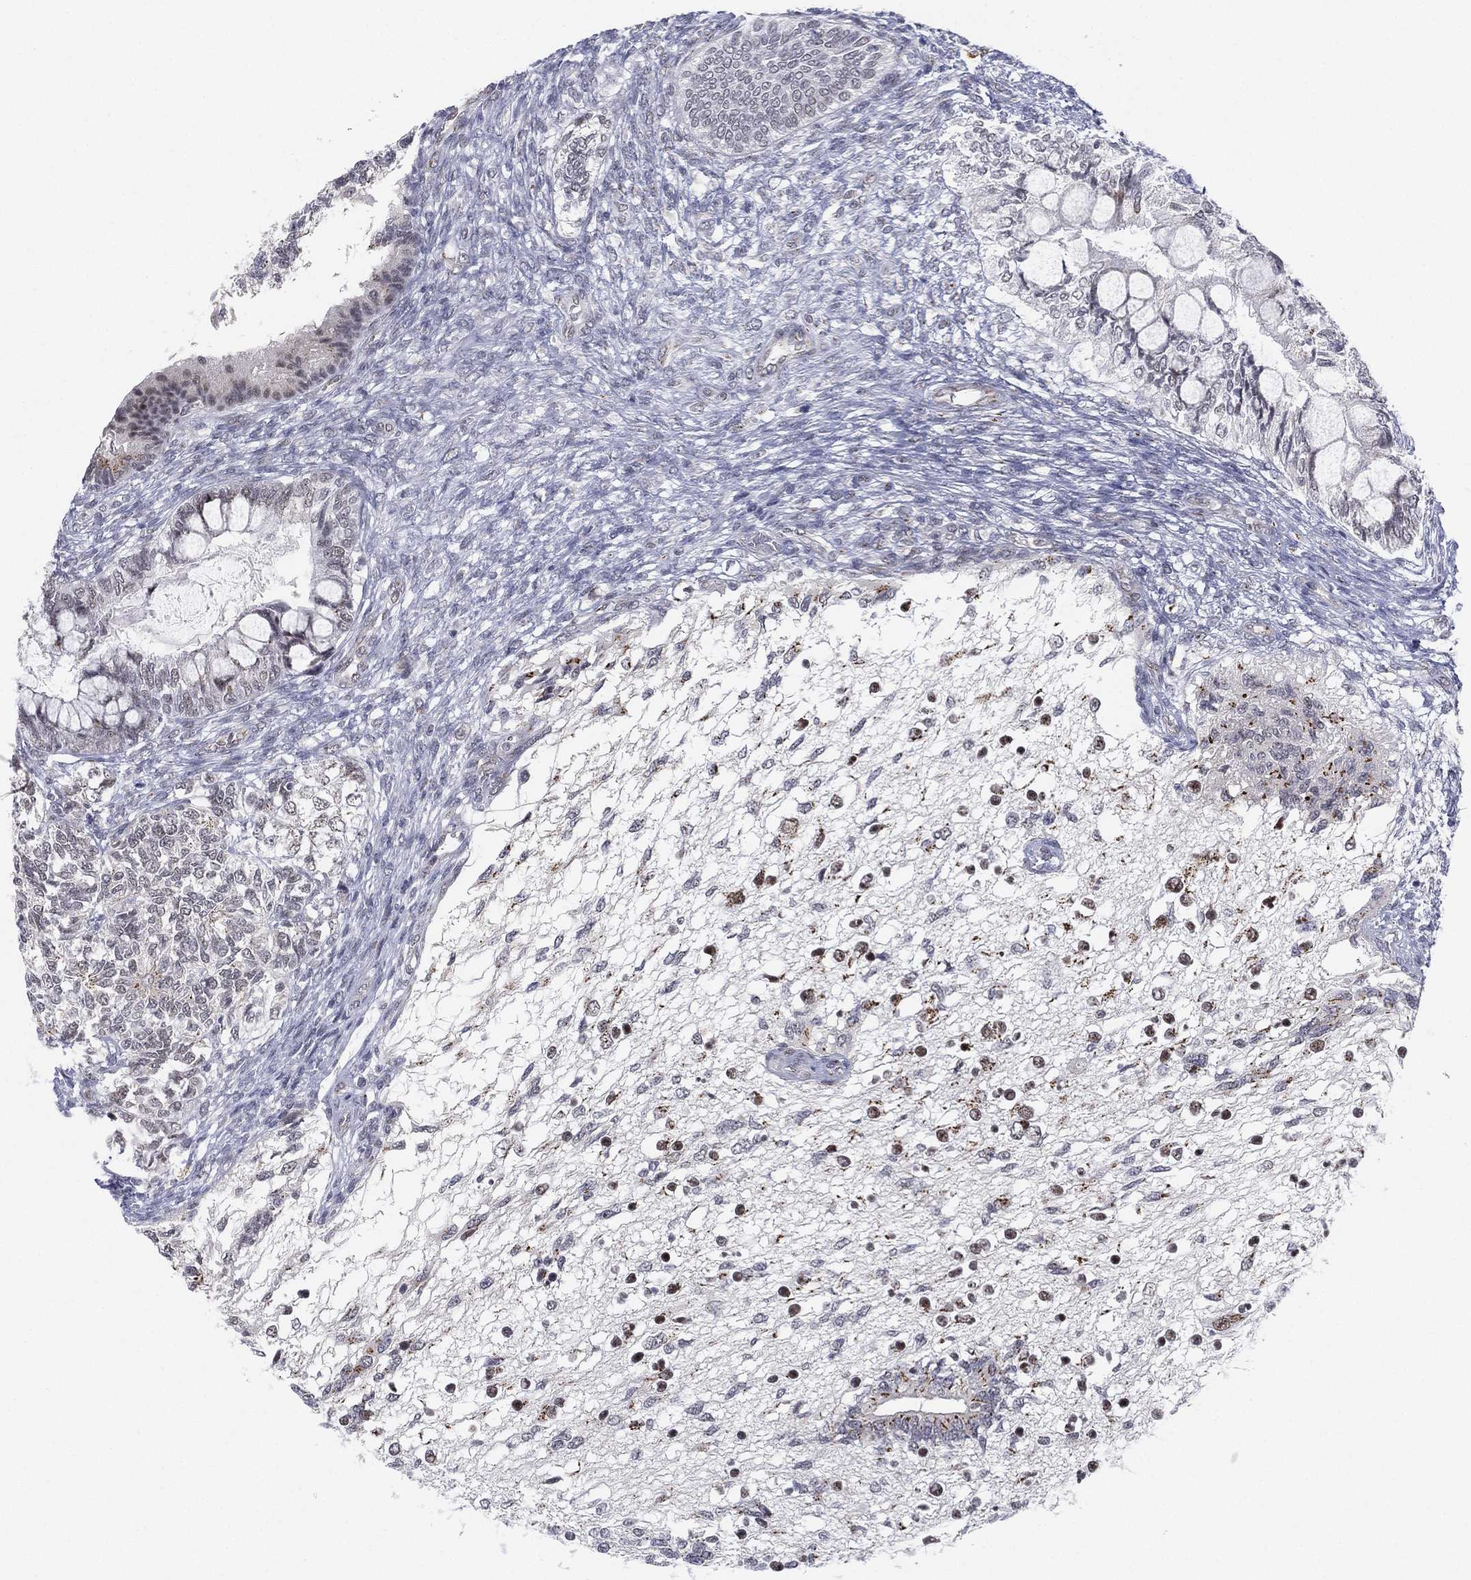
{"staining": {"intensity": "moderate", "quantity": "<25%", "location": "nuclear"}, "tissue": "testis cancer", "cell_type": "Tumor cells", "image_type": "cancer", "snomed": [{"axis": "morphology", "description": "Seminoma, NOS"}, {"axis": "morphology", "description": "Carcinoma, Embryonal, NOS"}, {"axis": "topography", "description": "Testis"}], "caption": "Immunohistochemical staining of testis cancer (seminoma) displays low levels of moderate nuclear protein expression in approximately <25% of tumor cells. (DAB IHC, brown staining for protein, blue staining for nuclei).", "gene": "CD177", "patient": {"sex": "male", "age": 41}}